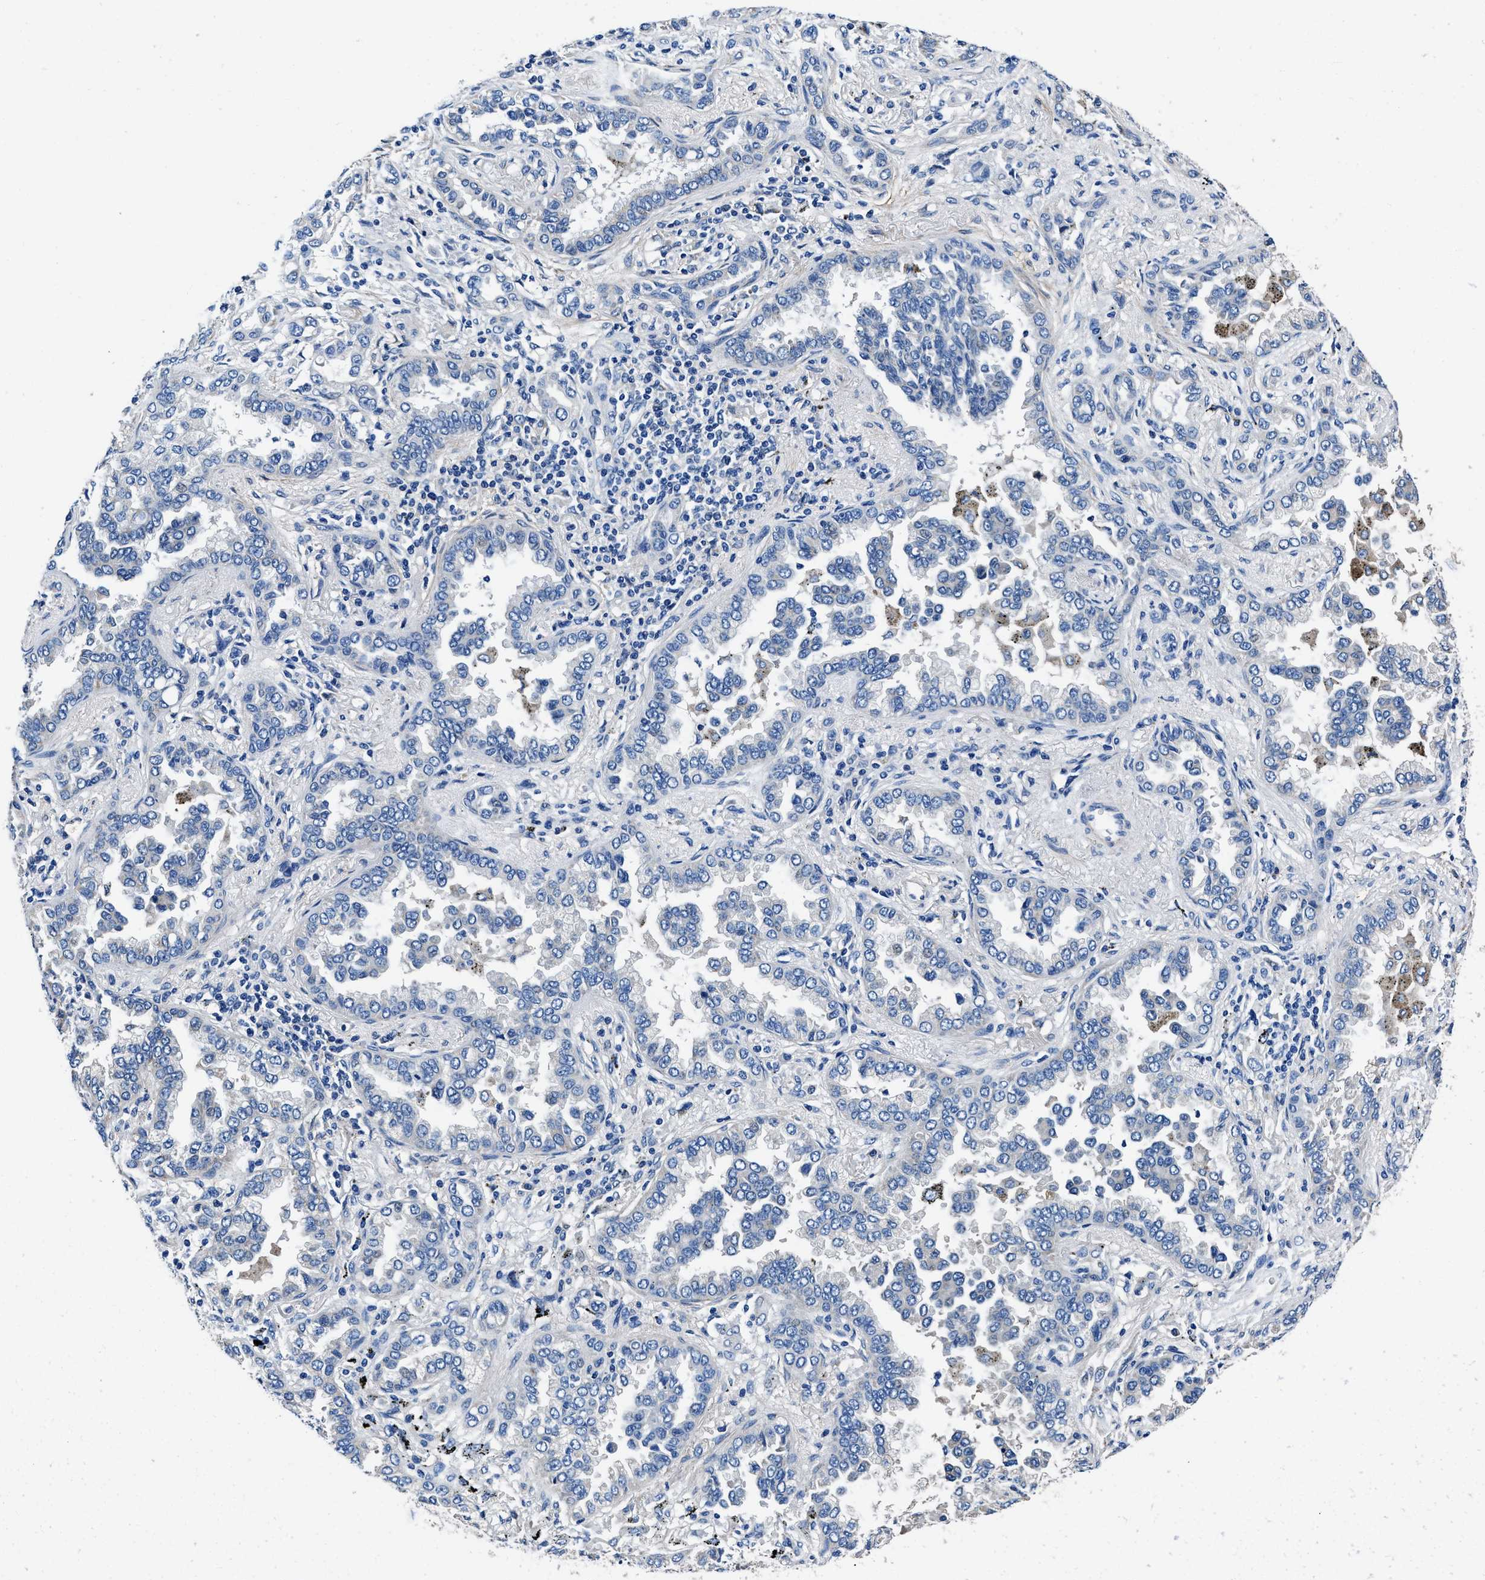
{"staining": {"intensity": "negative", "quantity": "none", "location": "none"}, "tissue": "lung cancer", "cell_type": "Tumor cells", "image_type": "cancer", "snomed": [{"axis": "morphology", "description": "Normal tissue, NOS"}, {"axis": "morphology", "description": "Adenocarcinoma, NOS"}, {"axis": "topography", "description": "Lung"}], "caption": "The histopathology image demonstrates no significant positivity in tumor cells of lung cancer (adenocarcinoma). (Brightfield microscopy of DAB immunohistochemistry (IHC) at high magnification).", "gene": "NEU1", "patient": {"sex": "male", "age": 59}}